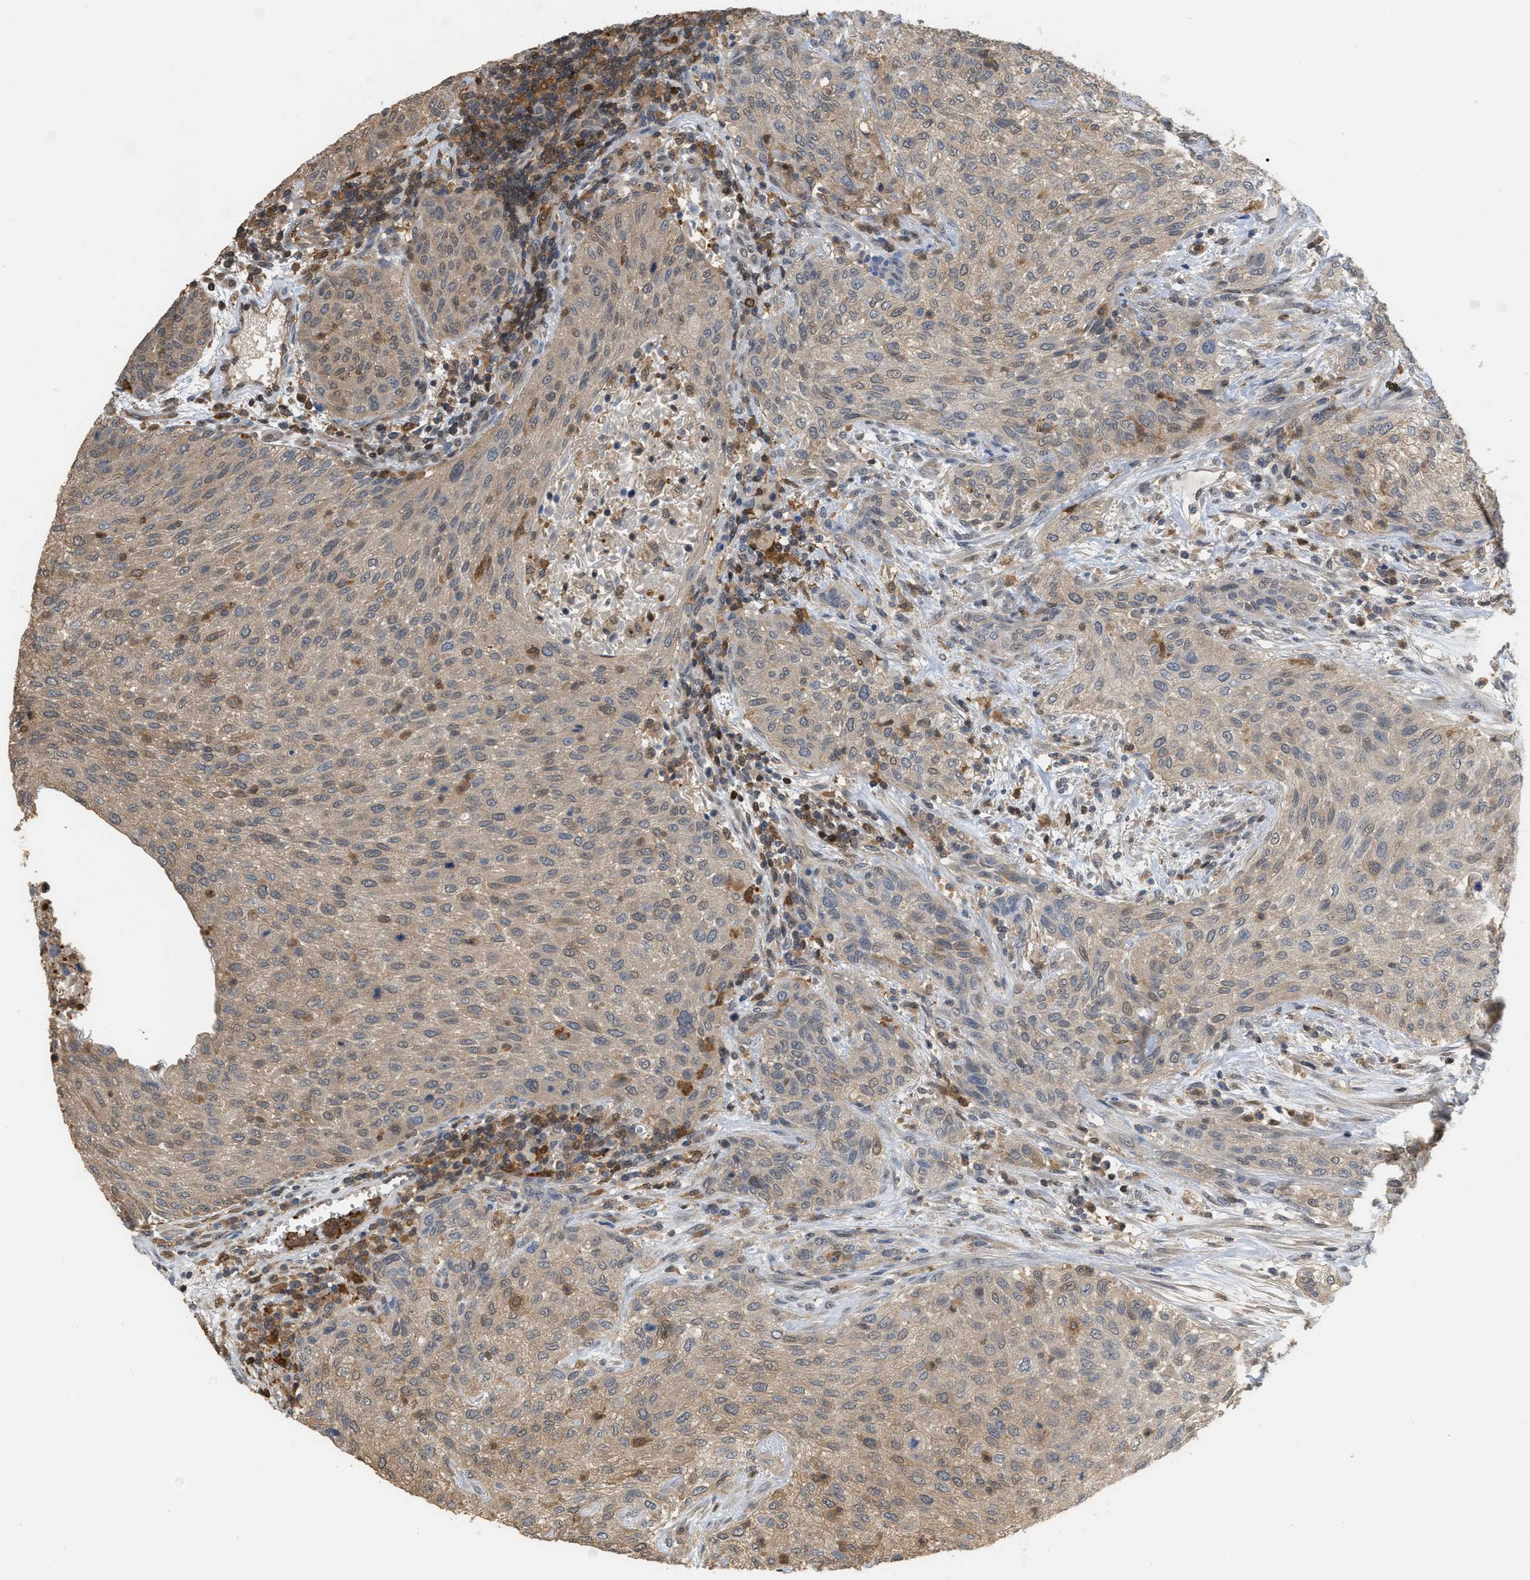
{"staining": {"intensity": "moderate", "quantity": "25%-75%", "location": "cytoplasmic/membranous"}, "tissue": "urothelial cancer", "cell_type": "Tumor cells", "image_type": "cancer", "snomed": [{"axis": "morphology", "description": "Urothelial carcinoma, Low grade"}, {"axis": "morphology", "description": "Urothelial carcinoma, High grade"}, {"axis": "topography", "description": "Urinary bladder"}], "caption": "About 25%-75% of tumor cells in urothelial cancer reveal moderate cytoplasmic/membranous protein staining as visualized by brown immunohistochemical staining.", "gene": "MTPN", "patient": {"sex": "male", "age": 35}}